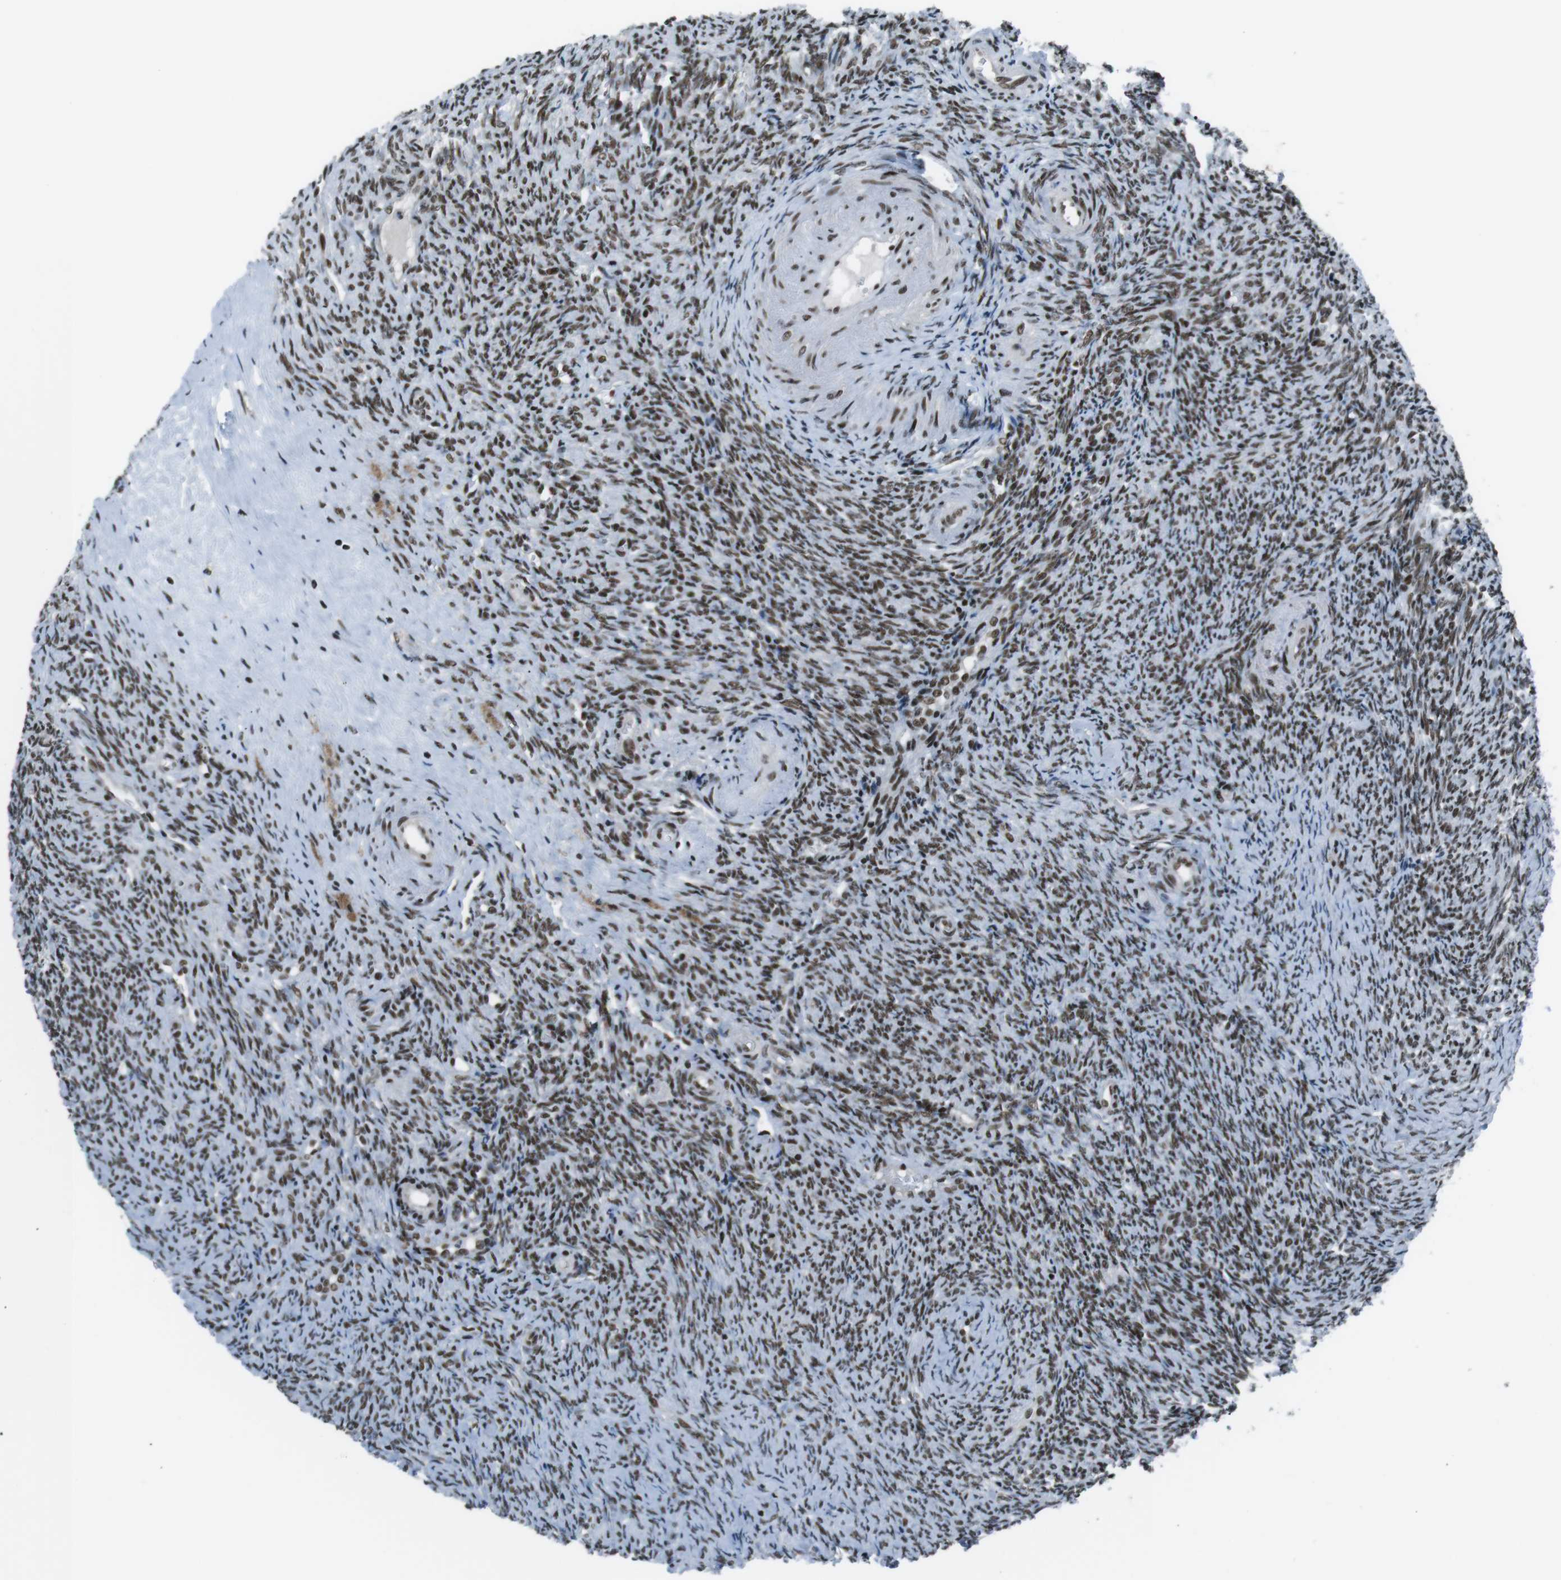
{"staining": {"intensity": "strong", "quantity": ">75%", "location": "nuclear"}, "tissue": "ovary", "cell_type": "Ovarian stroma cells", "image_type": "normal", "snomed": [{"axis": "morphology", "description": "Normal tissue, NOS"}, {"axis": "topography", "description": "Ovary"}], "caption": "Strong nuclear staining is present in approximately >75% of ovarian stroma cells in normal ovary.", "gene": "TAF1", "patient": {"sex": "female", "age": 41}}